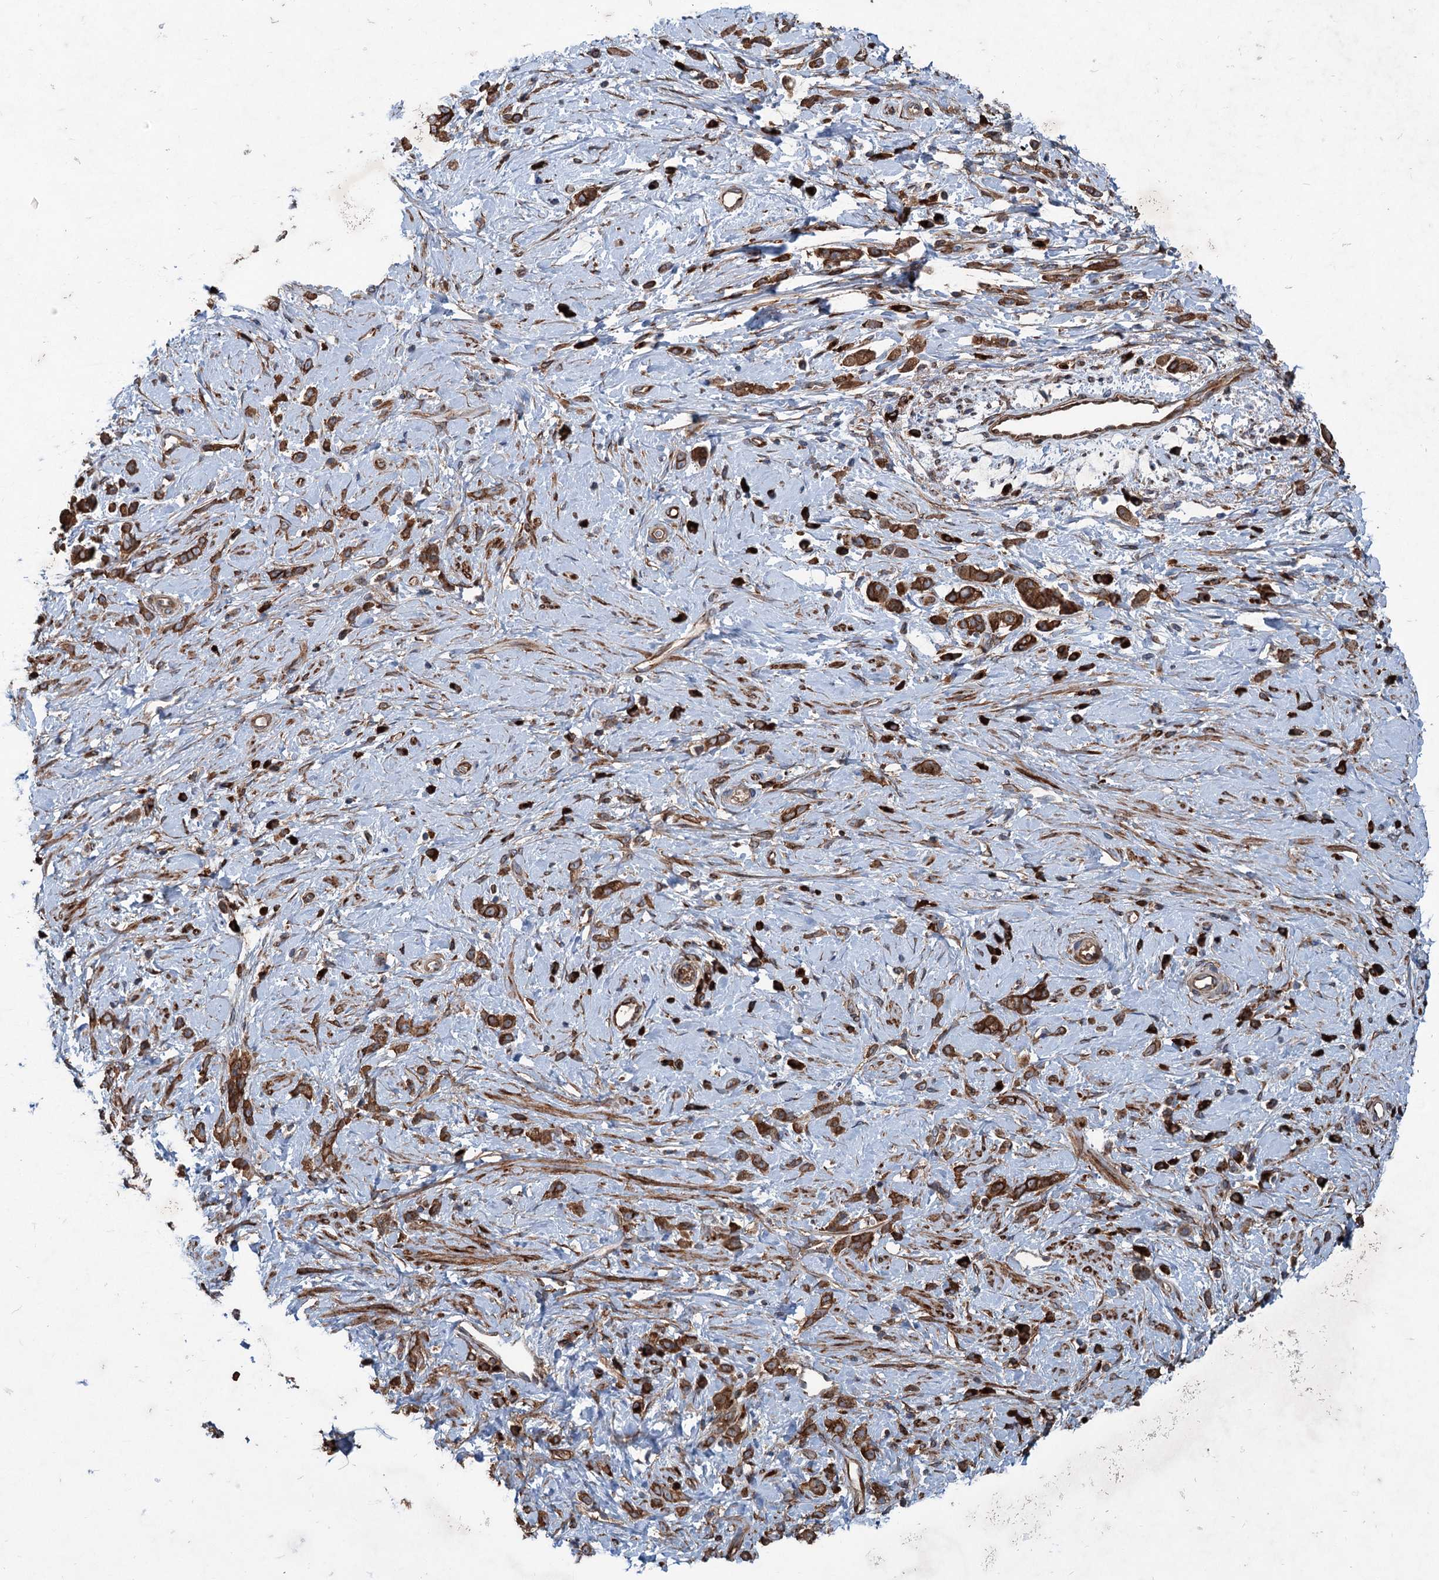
{"staining": {"intensity": "strong", "quantity": ">75%", "location": "cytoplasmic/membranous"}, "tissue": "stomach cancer", "cell_type": "Tumor cells", "image_type": "cancer", "snomed": [{"axis": "morphology", "description": "Adenocarcinoma, NOS"}, {"axis": "topography", "description": "Stomach"}], "caption": "Stomach adenocarcinoma stained with DAB (3,3'-diaminobenzidine) IHC reveals high levels of strong cytoplasmic/membranous staining in approximately >75% of tumor cells. The protein of interest is stained brown, and the nuclei are stained in blue (DAB (3,3'-diaminobenzidine) IHC with brightfield microscopy, high magnification).", "gene": "CALCOCO1", "patient": {"sex": "female", "age": 60}}